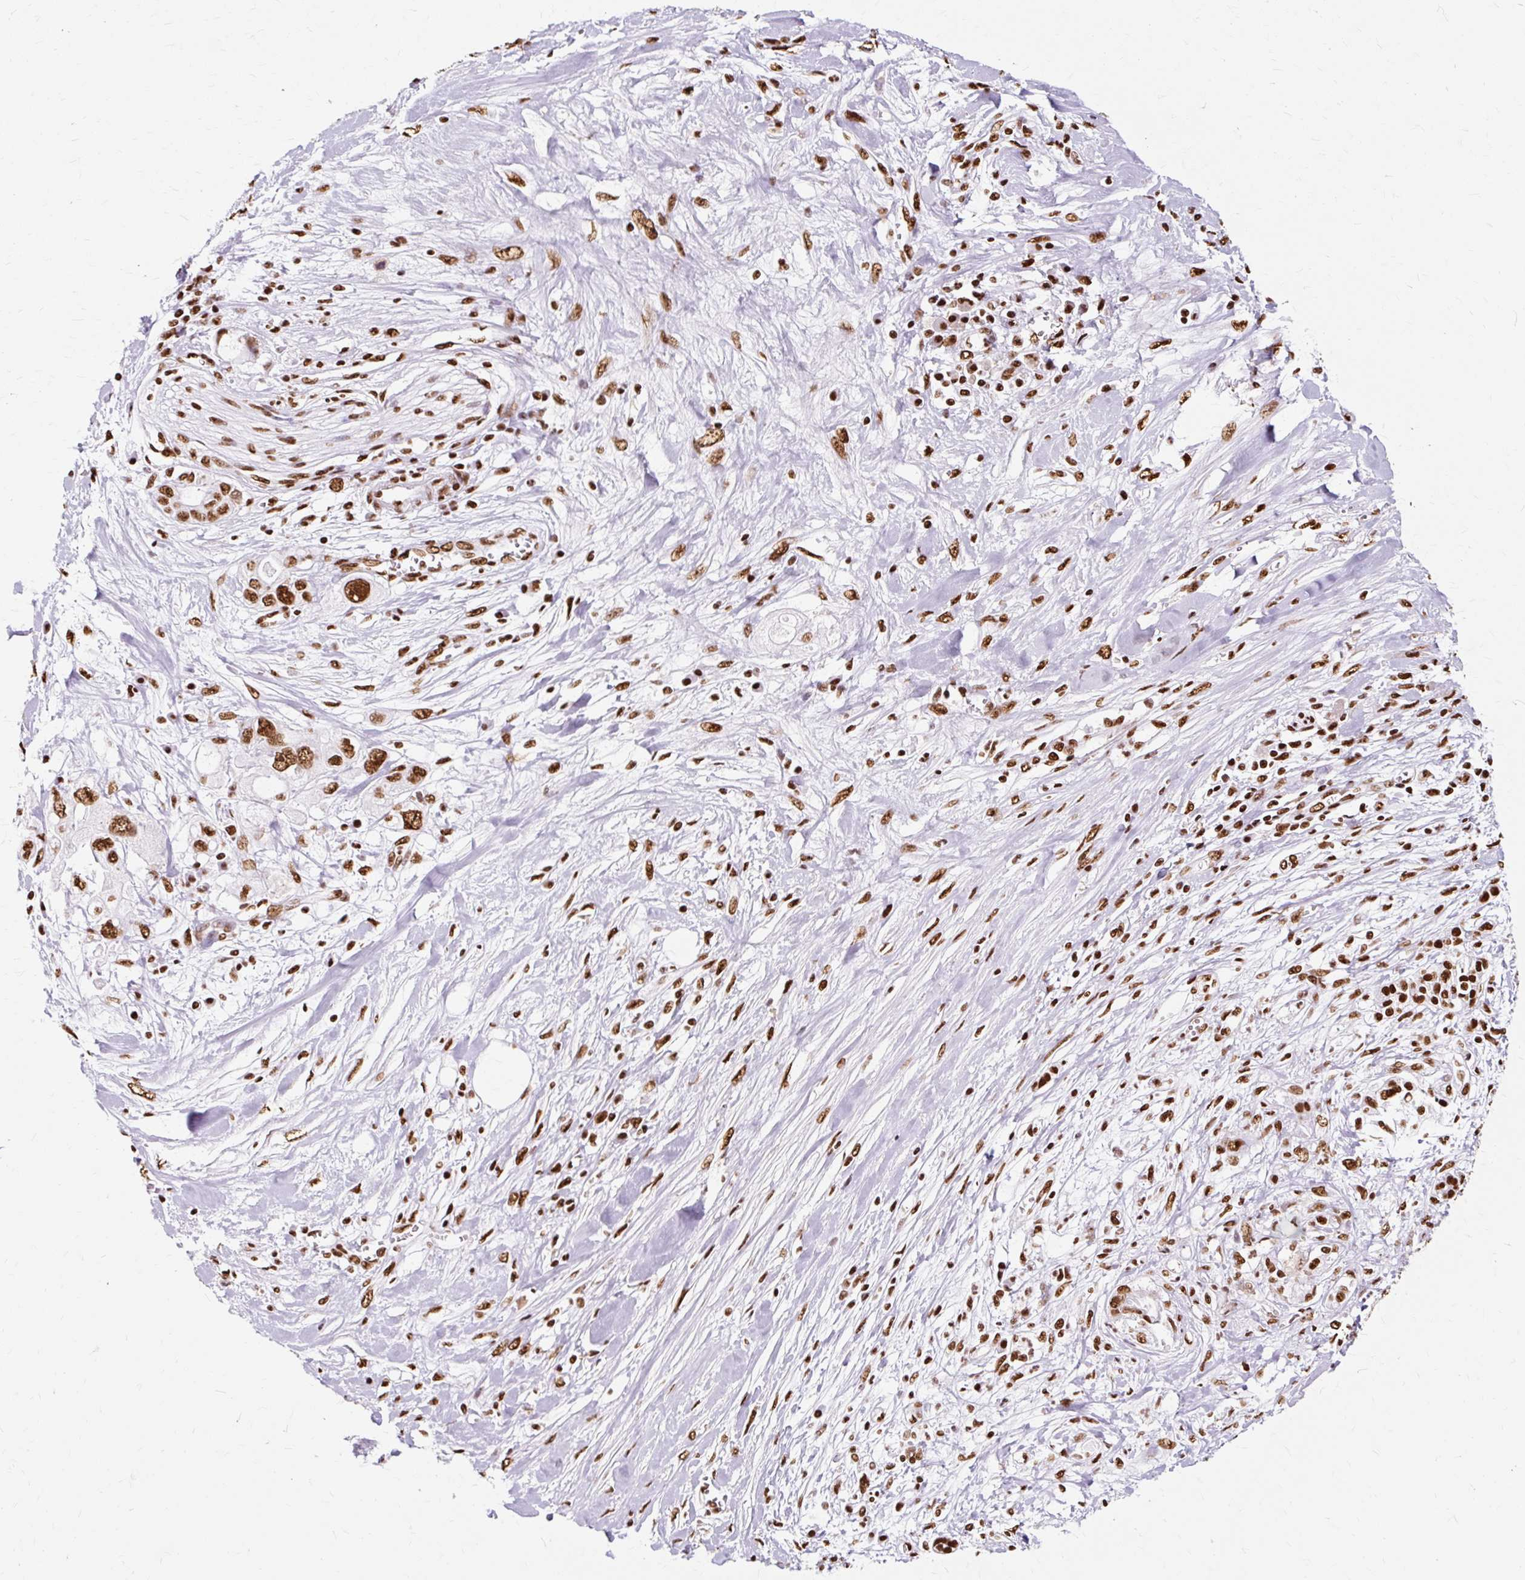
{"staining": {"intensity": "strong", "quantity": ">75%", "location": "nuclear"}, "tissue": "pancreatic cancer", "cell_type": "Tumor cells", "image_type": "cancer", "snomed": [{"axis": "morphology", "description": "Adenocarcinoma, NOS"}, {"axis": "topography", "description": "Pancreas"}], "caption": "There is high levels of strong nuclear staining in tumor cells of pancreatic adenocarcinoma, as demonstrated by immunohistochemical staining (brown color).", "gene": "XRCC6", "patient": {"sex": "female", "age": 56}}